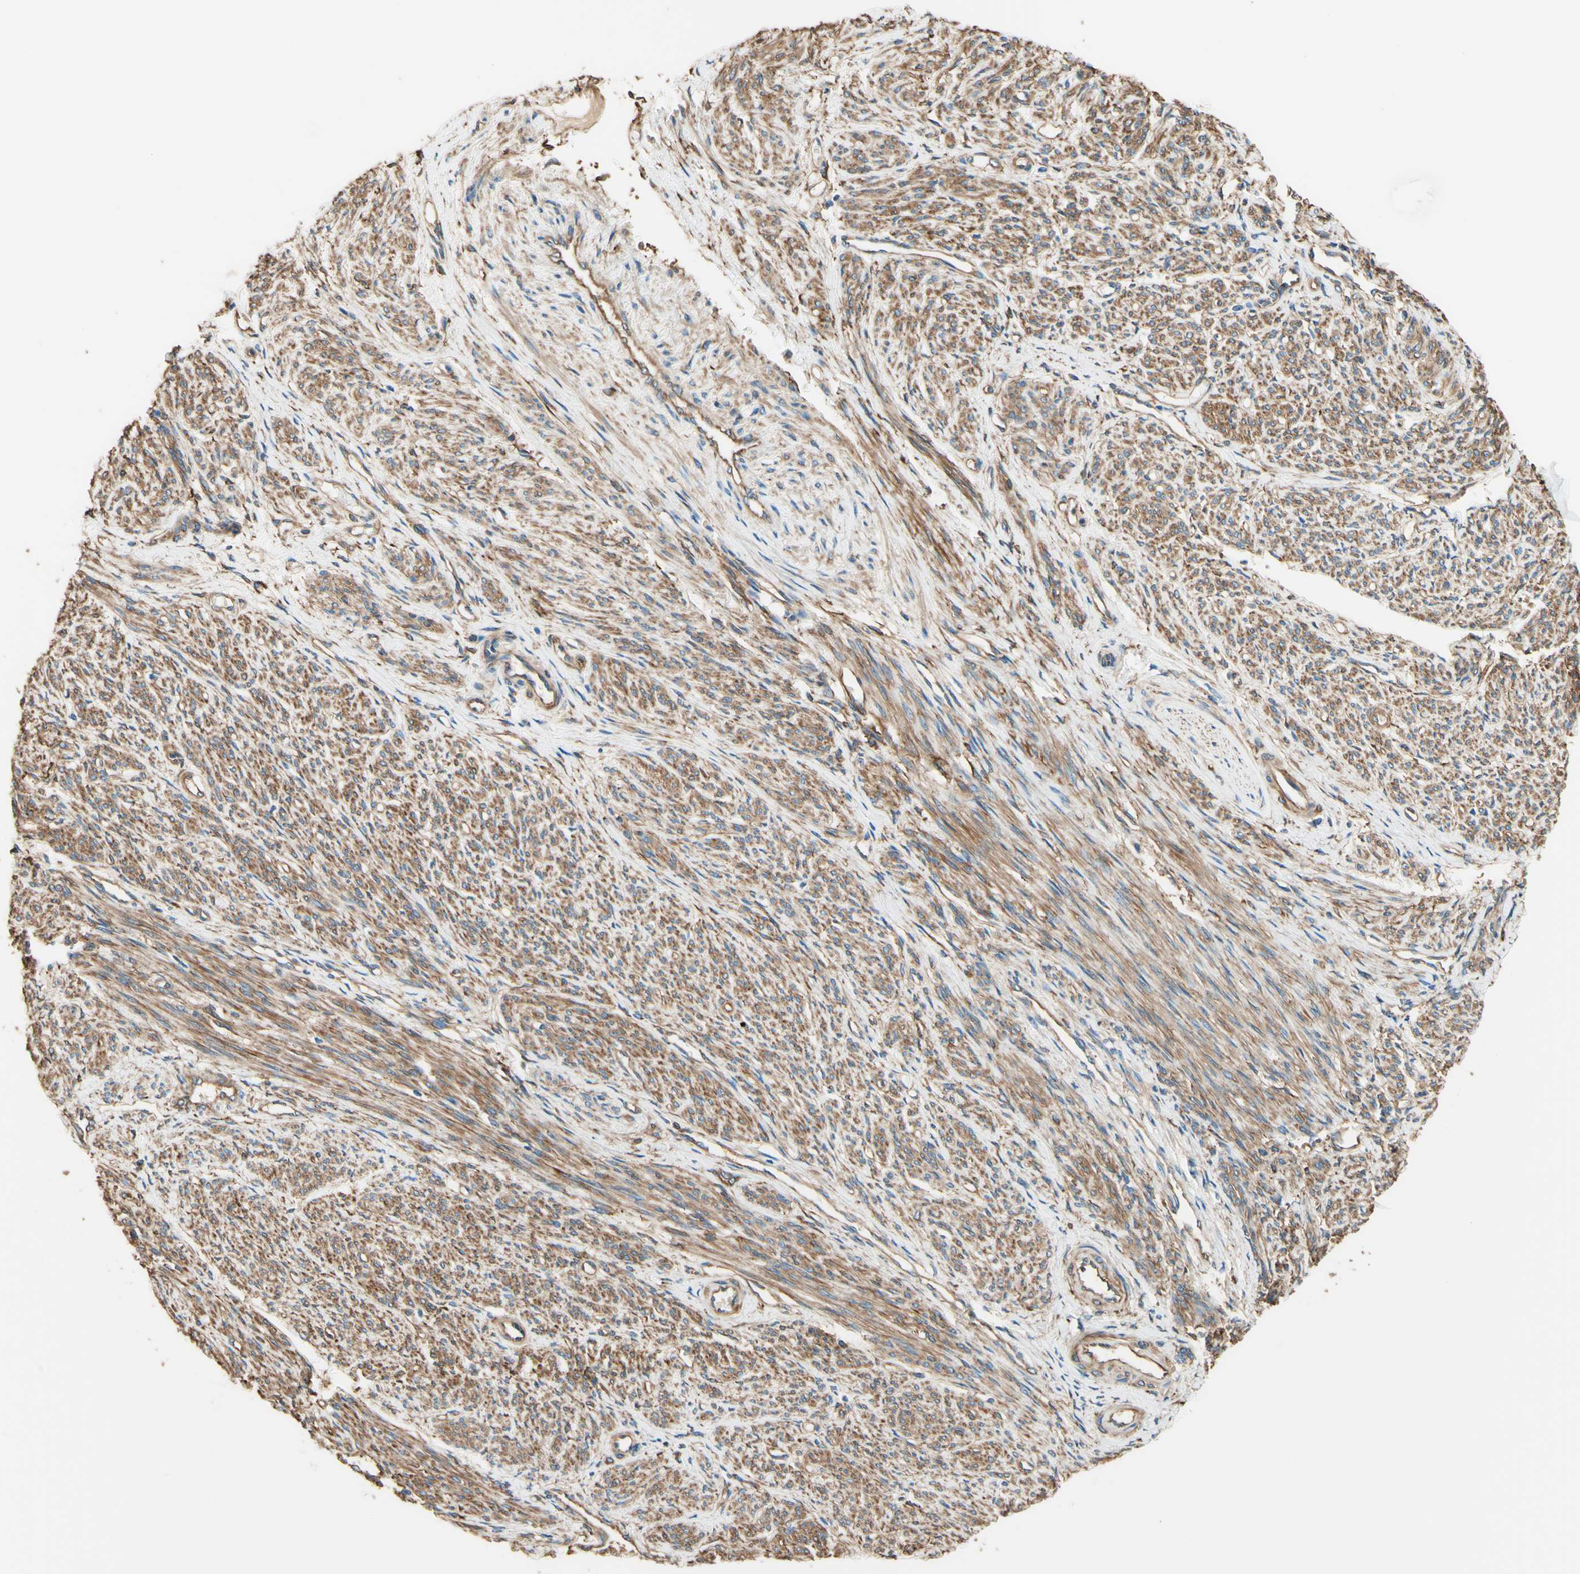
{"staining": {"intensity": "moderate", "quantity": ">75%", "location": "cytoplasmic/membranous"}, "tissue": "smooth muscle", "cell_type": "Smooth muscle cells", "image_type": "normal", "snomed": [{"axis": "morphology", "description": "Normal tissue, NOS"}, {"axis": "topography", "description": "Smooth muscle"}], "caption": "This image displays immunohistochemistry staining of benign human smooth muscle, with medium moderate cytoplasmic/membranous staining in approximately >75% of smooth muscle cells.", "gene": "DPYSL3", "patient": {"sex": "female", "age": 65}}